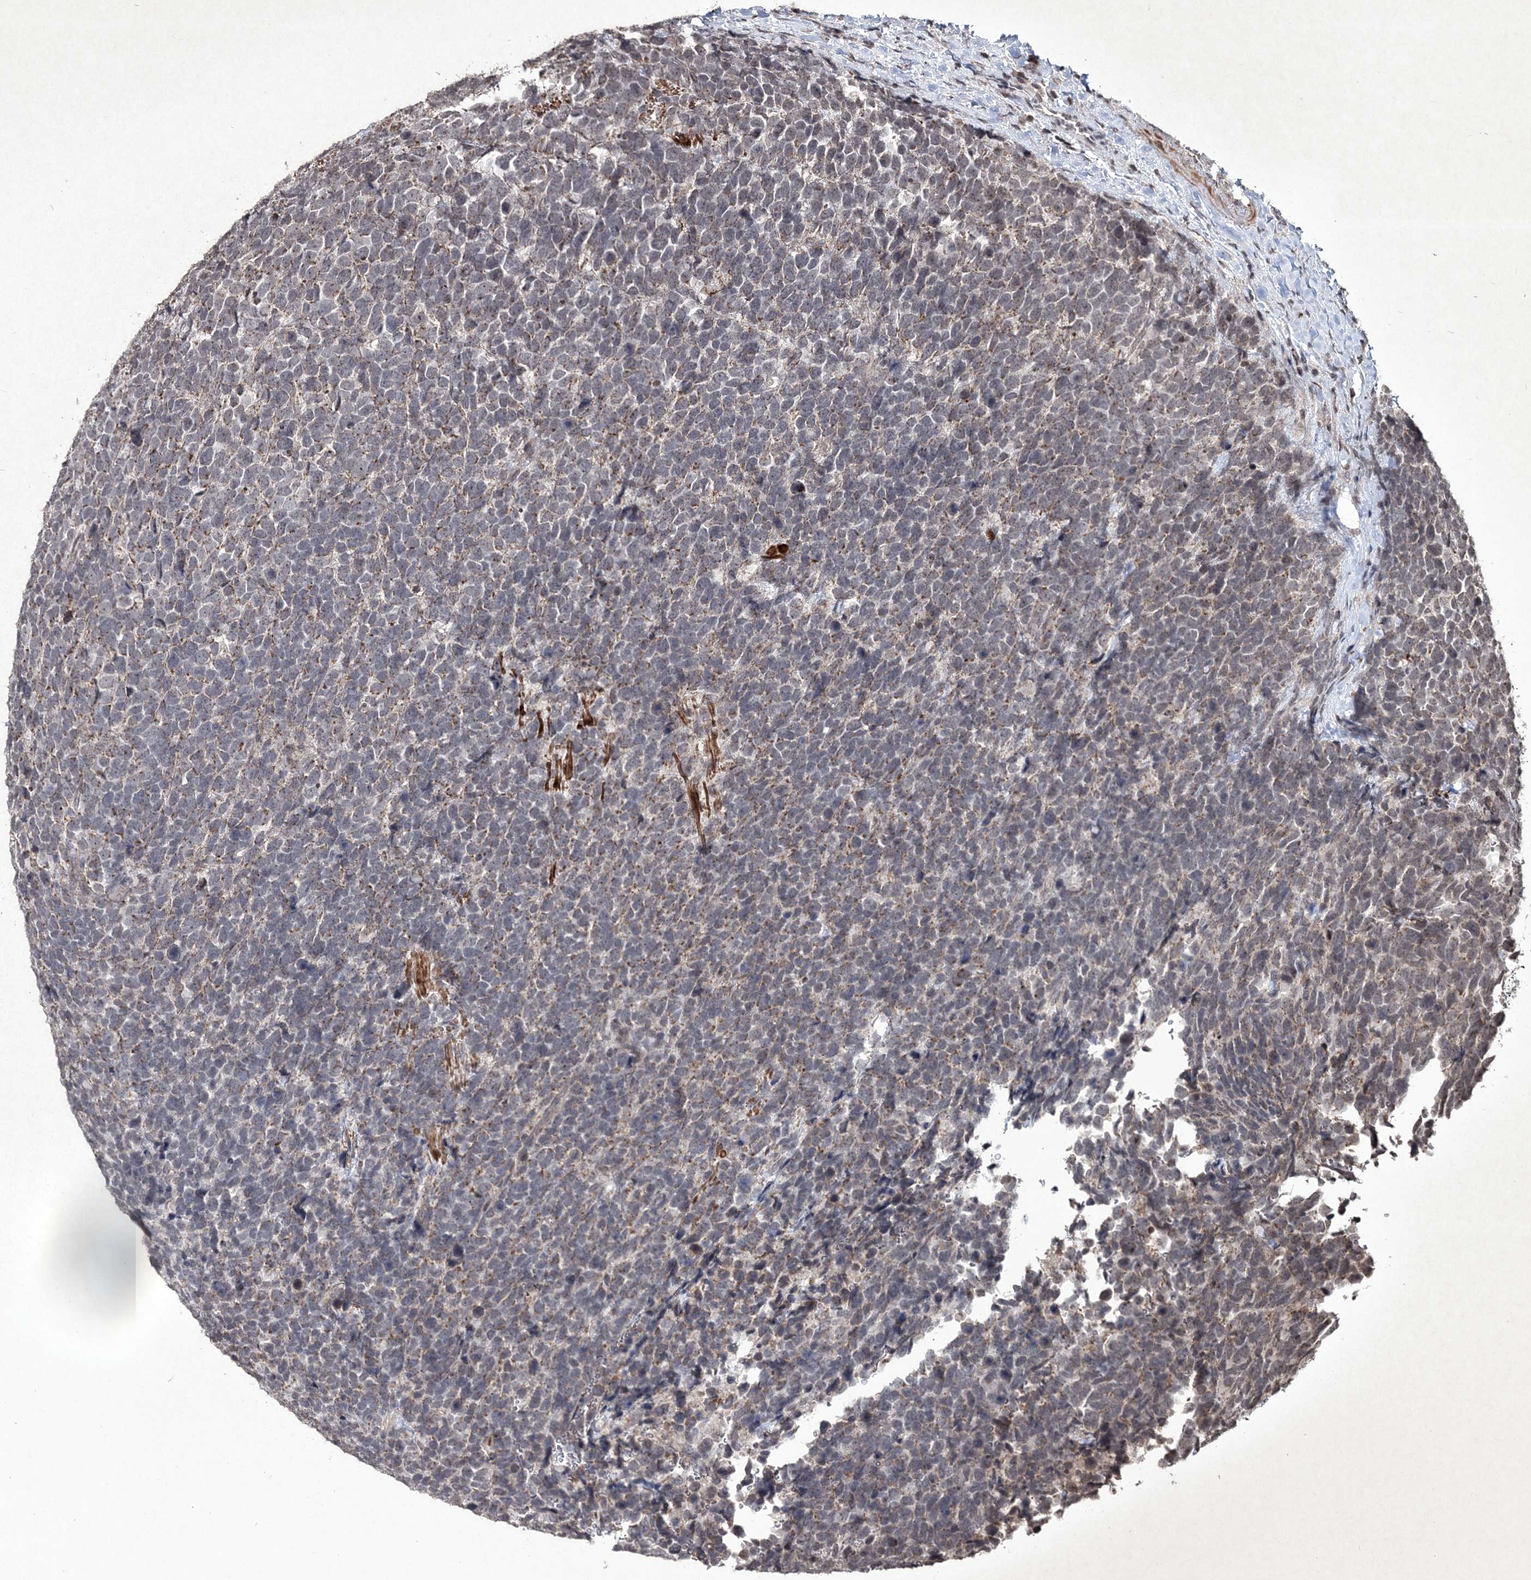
{"staining": {"intensity": "weak", "quantity": "25%-75%", "location": "cytoplasmic/membranous"}, "tissue": "urothelial cancer", "cell_type": "Tumor cells", "image_type": "cancer", "snomed": [{"axis": "morphology", "description": "Urothelial carcinoma, High grade"}, {"axis": "topography", "description": "Urinary bladder"}], "caption": "Tumor cells display low levels of weak cytoplasmic/membranous positivity in about 25%-75% of cells in human high-grade urothelial carcinoma.", "gene": "SOWAHB", "patient": {"sex": "female", "age": 82}}